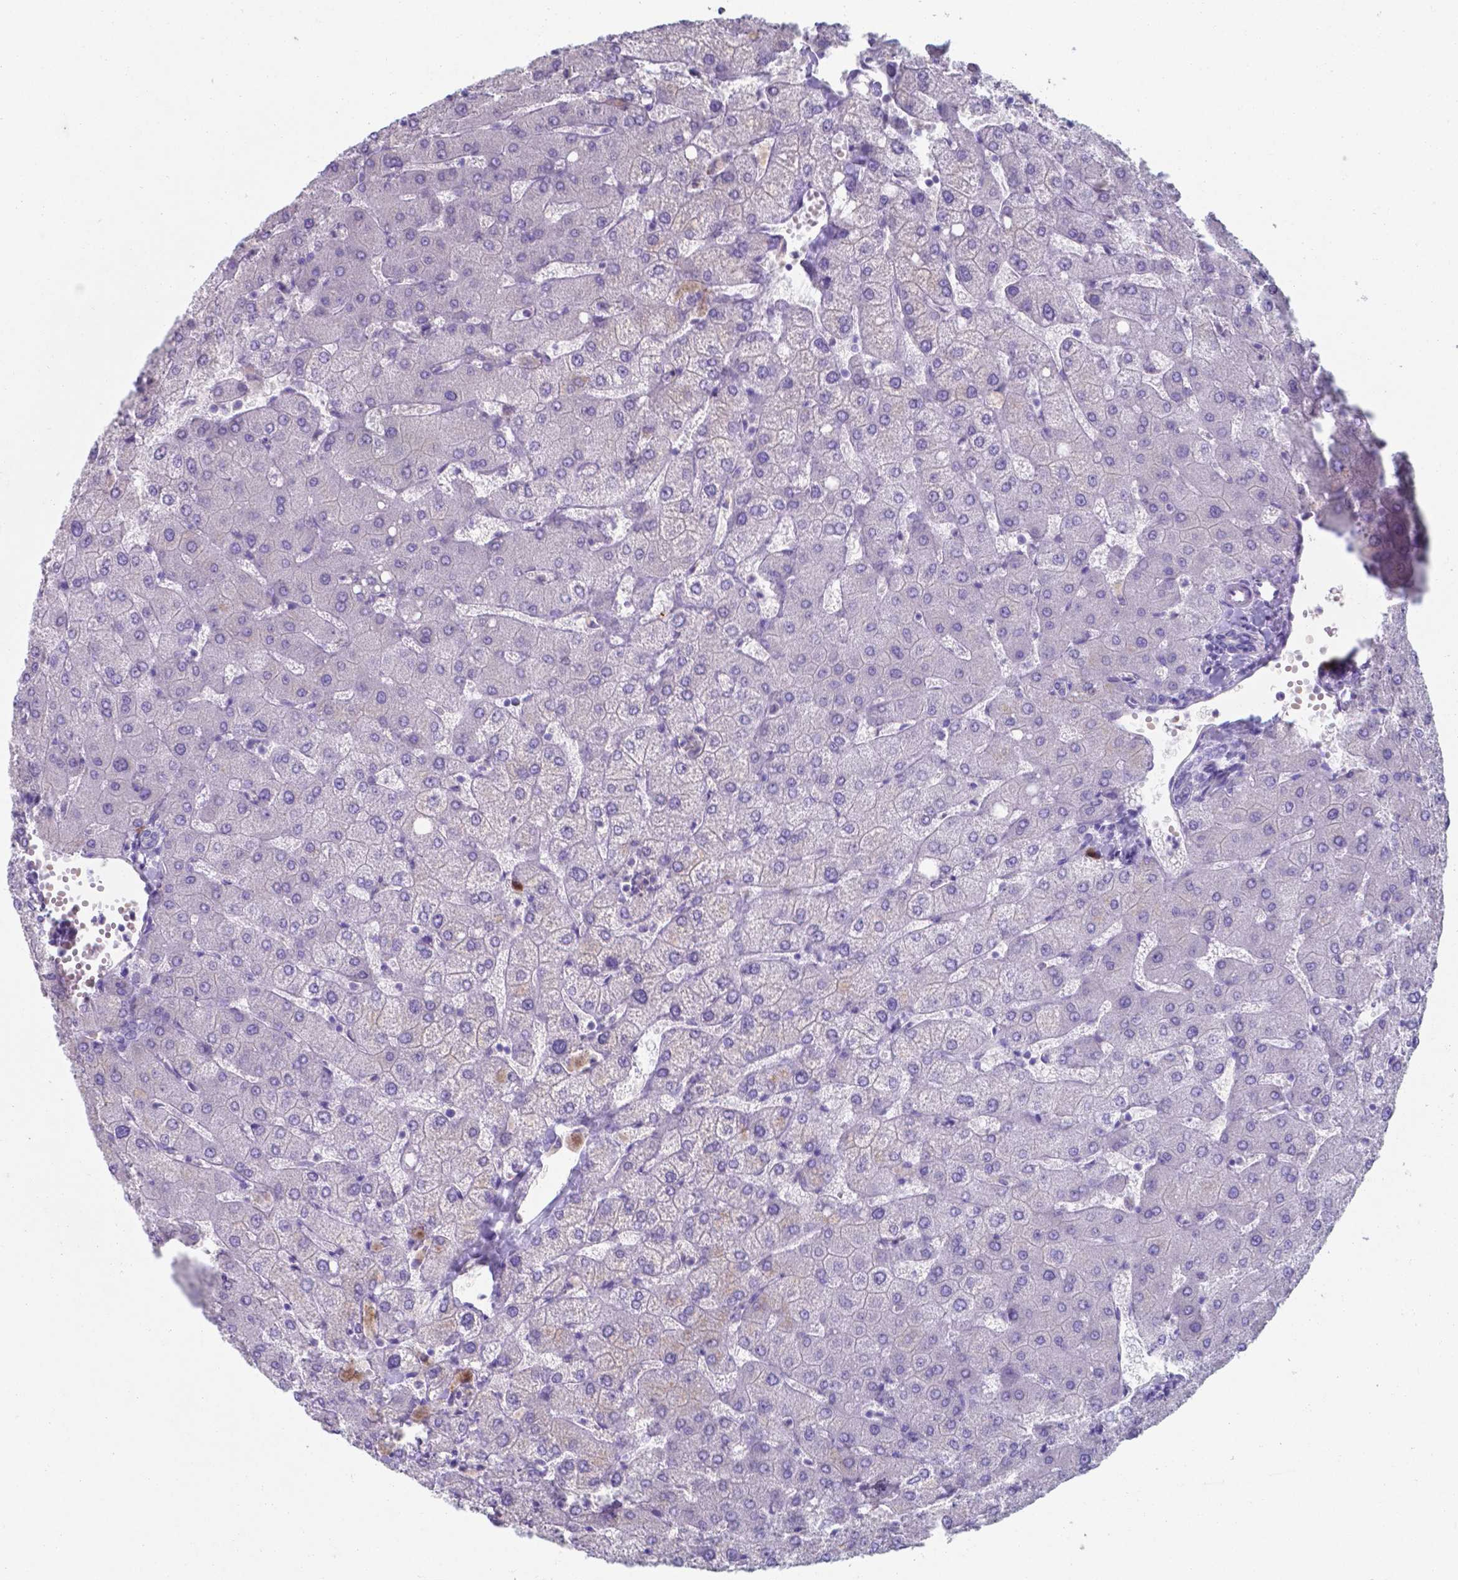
{"staining": {"intensity": "negative", "quantity": "none", "location": "none"}, "tissue": "liver", "cell_type": "Cholangiocytes", "image_type": "normal", "snomed": [{"axis": "morphology", "description": "Normal tissue, NOS"}, {"axis": "topography", "description": "Liver"}], "caption": "IHC micrograph of unremarkable human liver stained for a protein (brown), which displays no expression in cholangiocytes.", "gene": "UBE2J1", "patient": {"sex": "female", "age": 54}}